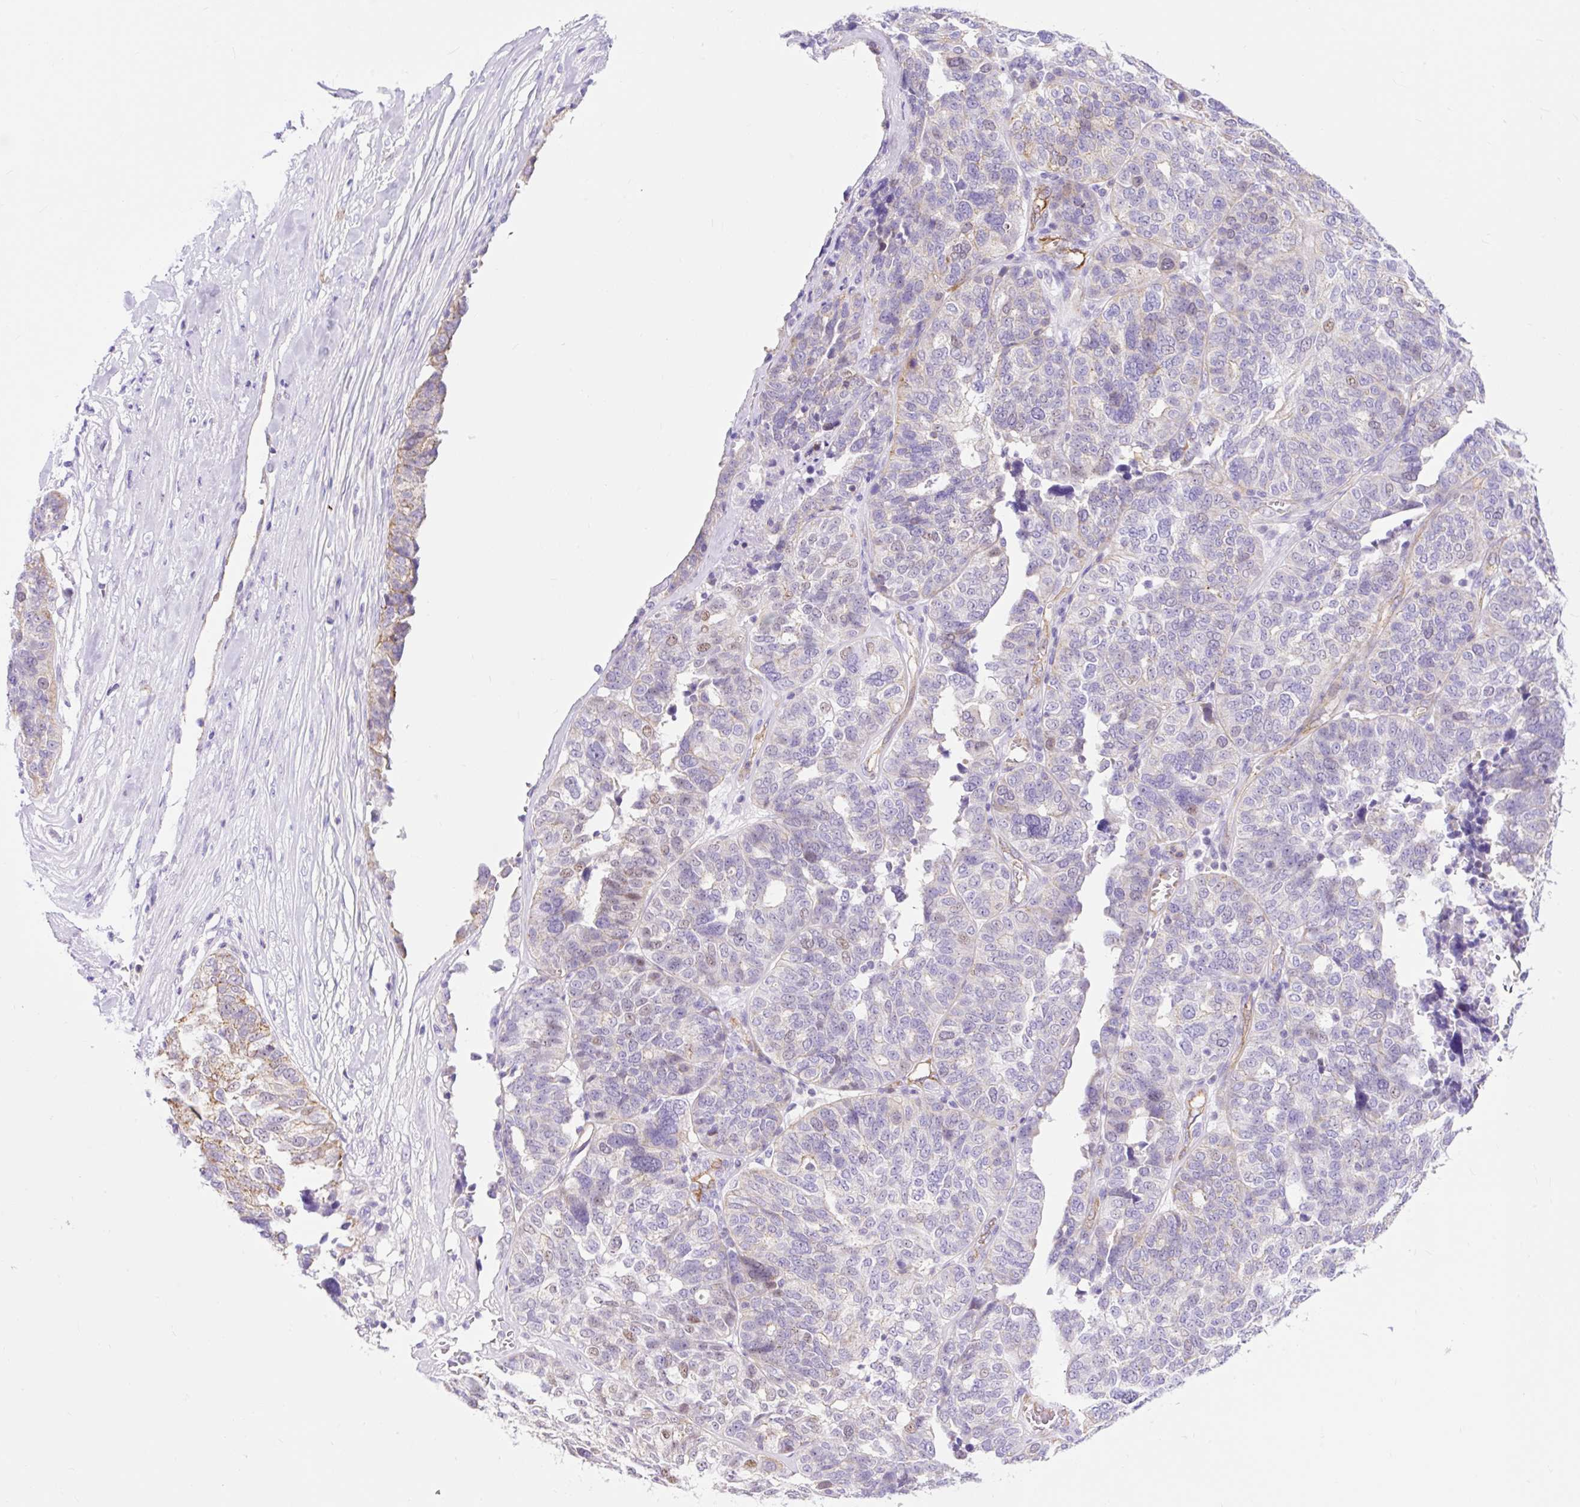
{"staining": {"intensity": "weak", "quantity": "<25%", "location": "cytoplasmic/membranous,nuclear"}, "tissue": "ovarian cancer", "cell_type": "Tumor cells", "image_type": "cancer", "snomed": [{"axis": "morphology", "description": "Cystadenocarcinoma, serous, NOS"}, {"axis": "topography", "description": "Ovary"}], "caption": "There is no significant positivity in tumor cells of serous cystadenocarcinoma (ovarian). (DAB immunohistochemistry (IHC) with hematoxylin counter stain).", "gene": "HIP1R", "patient": {"sex": "female", "age": 59}}